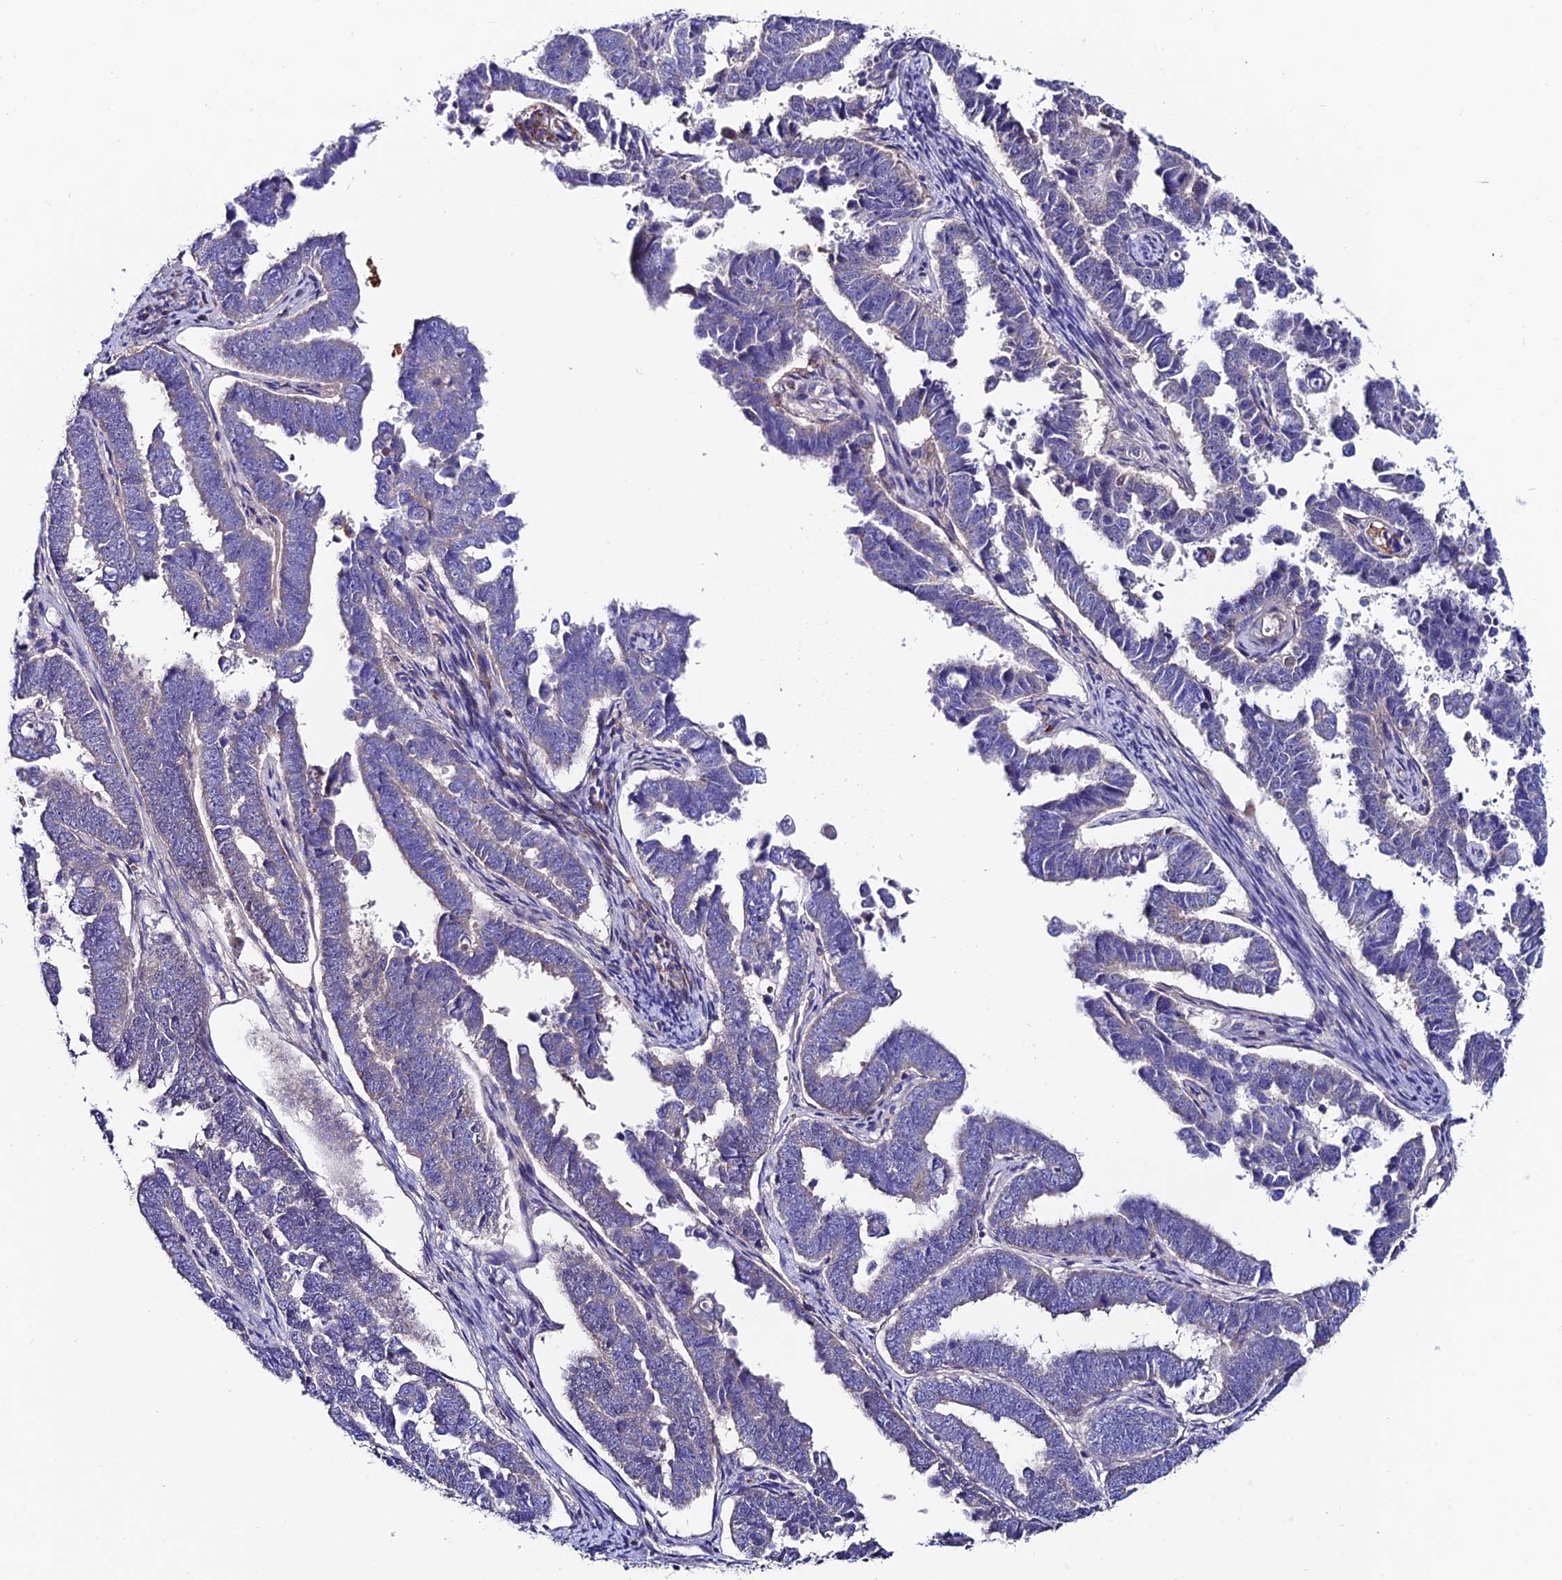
{"staining": {"intensity": "negative", "quantity": "none", "location": "none"}, "tissue": "endometrial cancer", "cell_type": "Tumor cells", "image_type": "cancer", "snomed": [{"axis": "morphology", "description": "Adenocarcinoma, NOS"}, {"axis": "topography", "description": "Endometrium"}], "caption": "High magnification brightfield microscopy of endometrial cancer stained with DAB (brown) and counterstained with hematoxylin (blue): tumor cells show no significant staining.", "gene": "SLC25A16", "patient": {"sex": "female", "age": 75}}